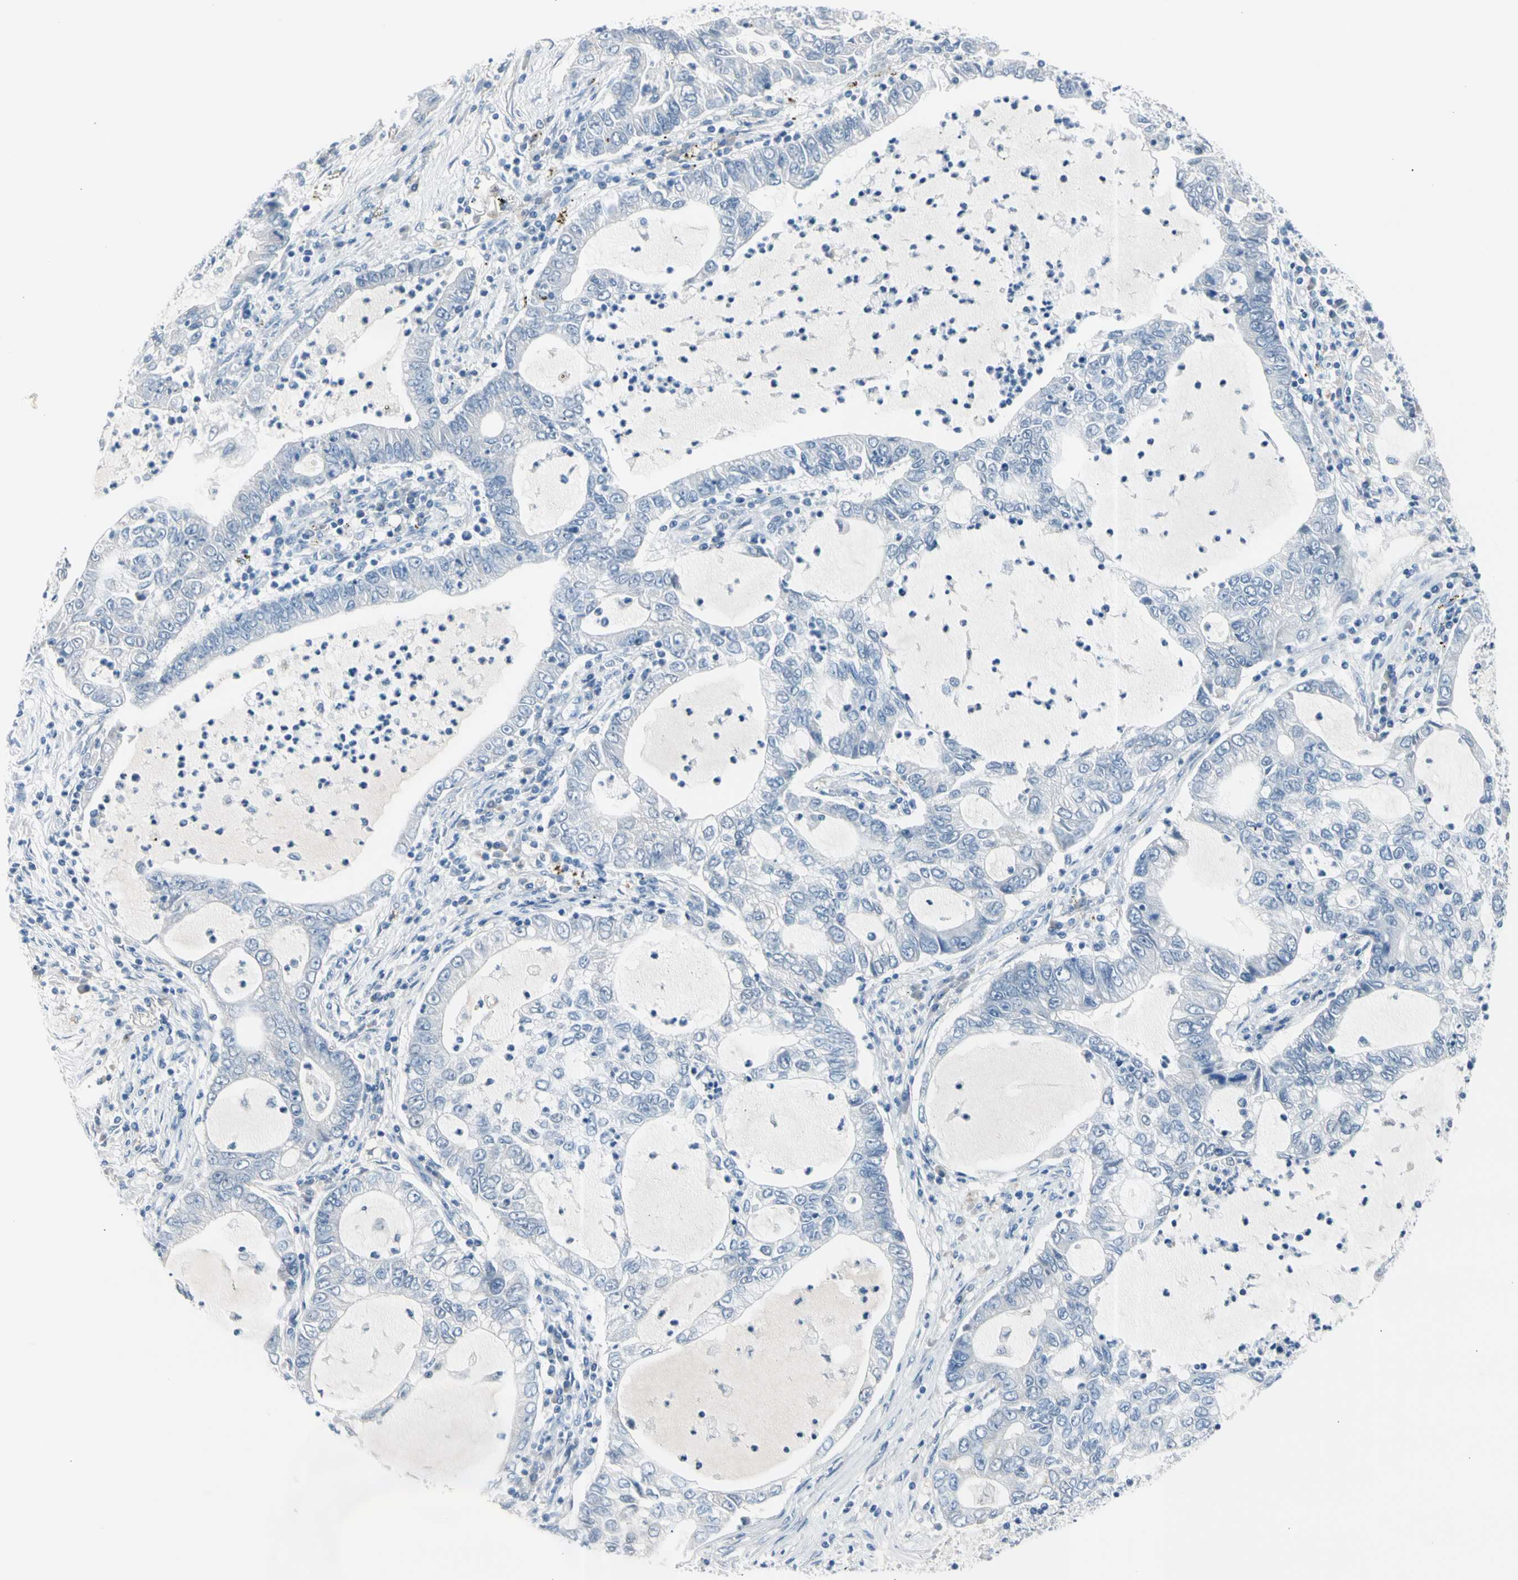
{"staining": {"intensity": "negative", "quantity": "none", "location": "none"}, "tissue": "lung cancer", "cell_type": "Tumor cells", "image_type": "cancer", "snomed": [{"axis": "morphology", "description": "Adenocarcinoma, NOS"}, {"axis": "topography", "description": "Lung"}], "caption": "This image is of lung cancer (adenocarcinoma) stained with immunohistochemistry (IHC) to label a protein in brown with the nuclei are counter-stained blue. There is no staining in tumor cells.", "gene": "TPO", "patient": {"sex": "female", "age": 51}}